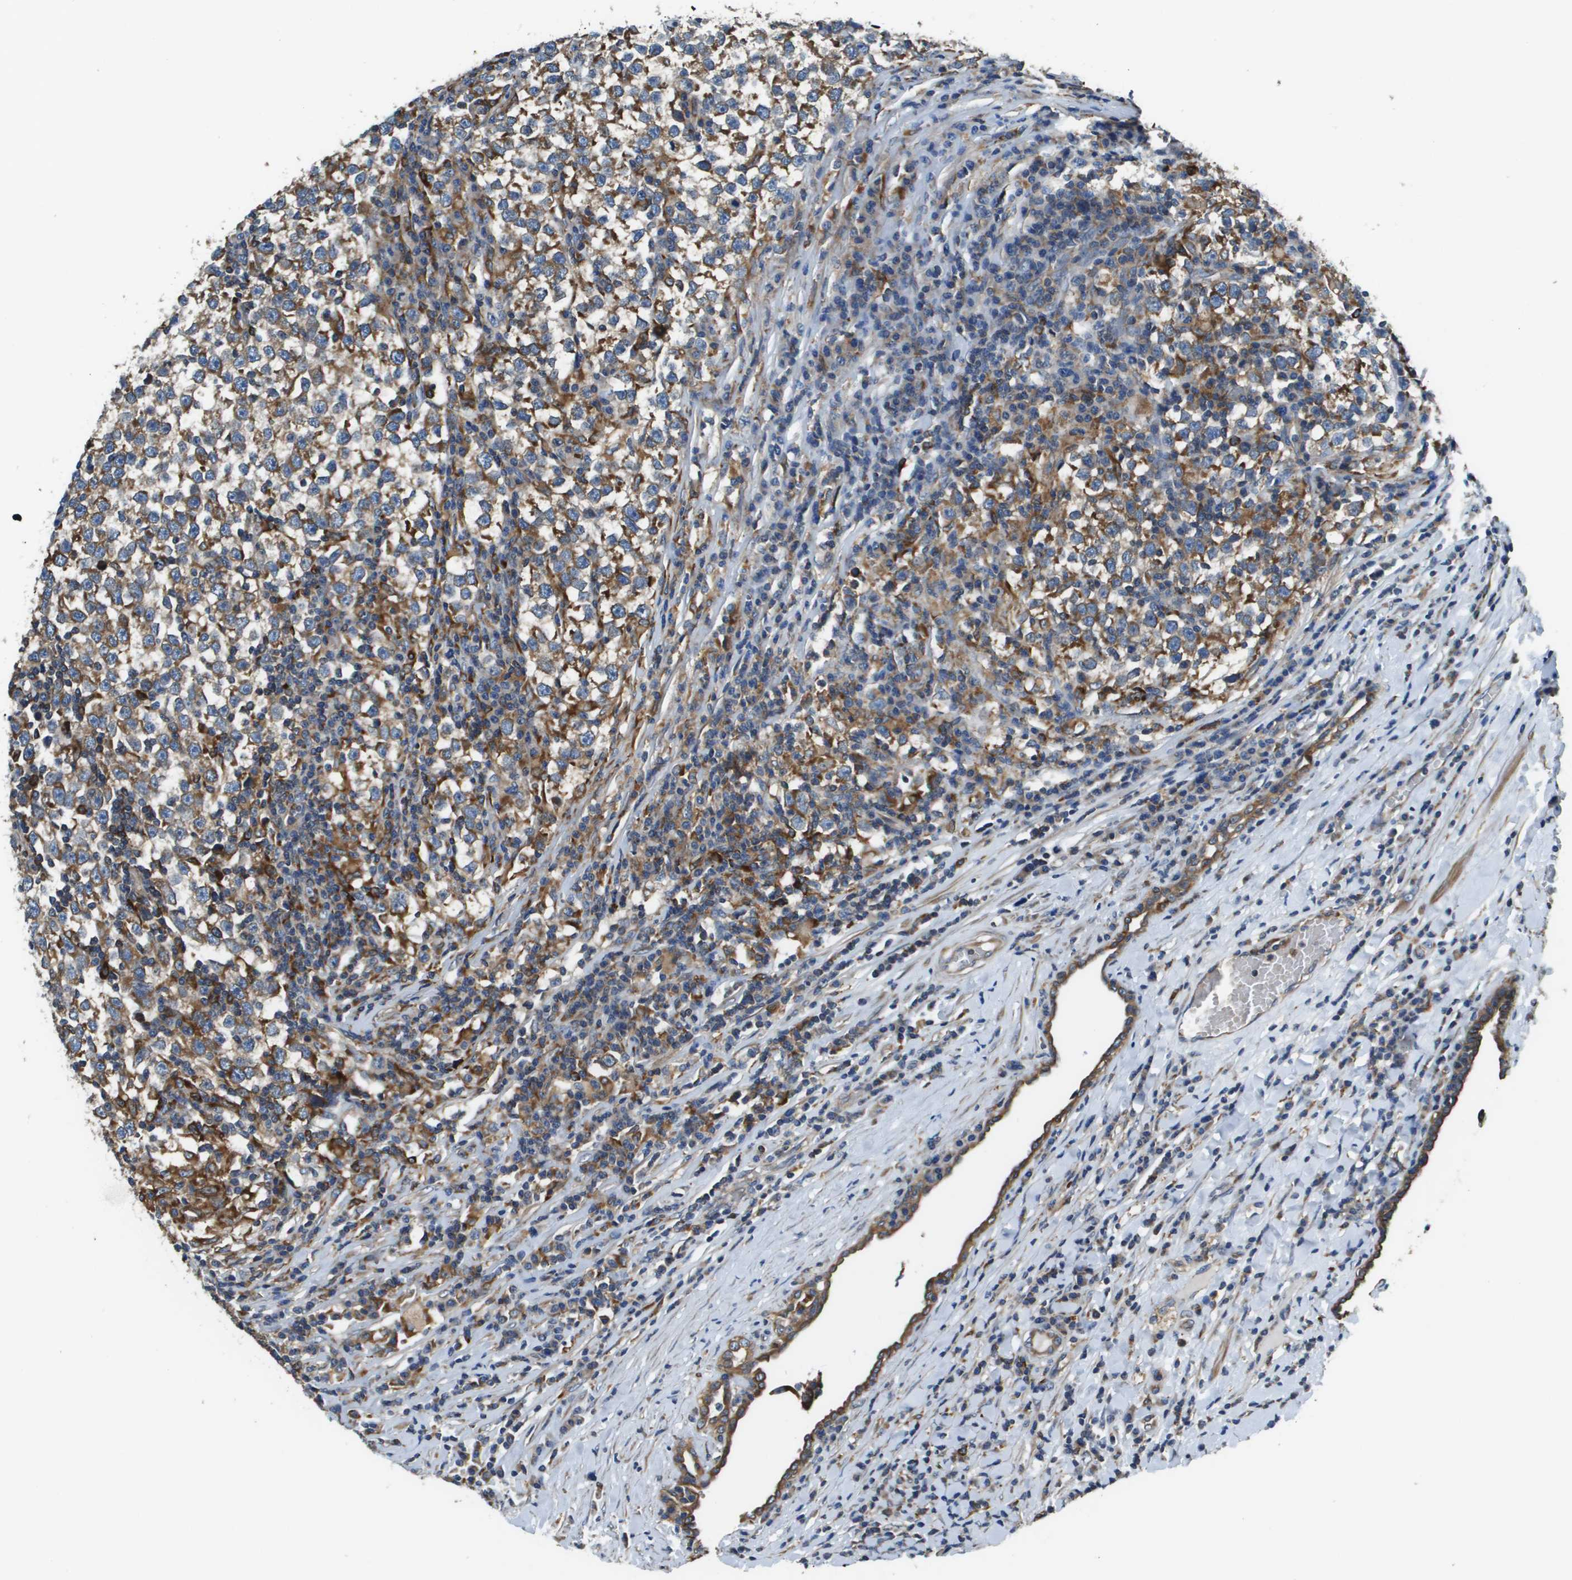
{"staining": {"intensity": "moderate", "quantity": ">75%", "location": "cytoplasmic/membranous"}, "tissue": "testis cancer", "cell_type": "Tumor cells", "image_type": "cancer", "snomed": [{"axis": "morphology", "description": "Normal tissue, NOS"}, {"axis": "morphology", "description": "Seminoma, NOS"}, {"axis": "topography", "description": "Testis"}], "caption": "An IHC histopathology image of tumor tissue is shown. Protein staining in brown labels moderate cytoplasmic/membranous positivity in testis cancer within tumor cells.", "gene": "CNPY3", "patient": {"sex": "male", "age": 43}}